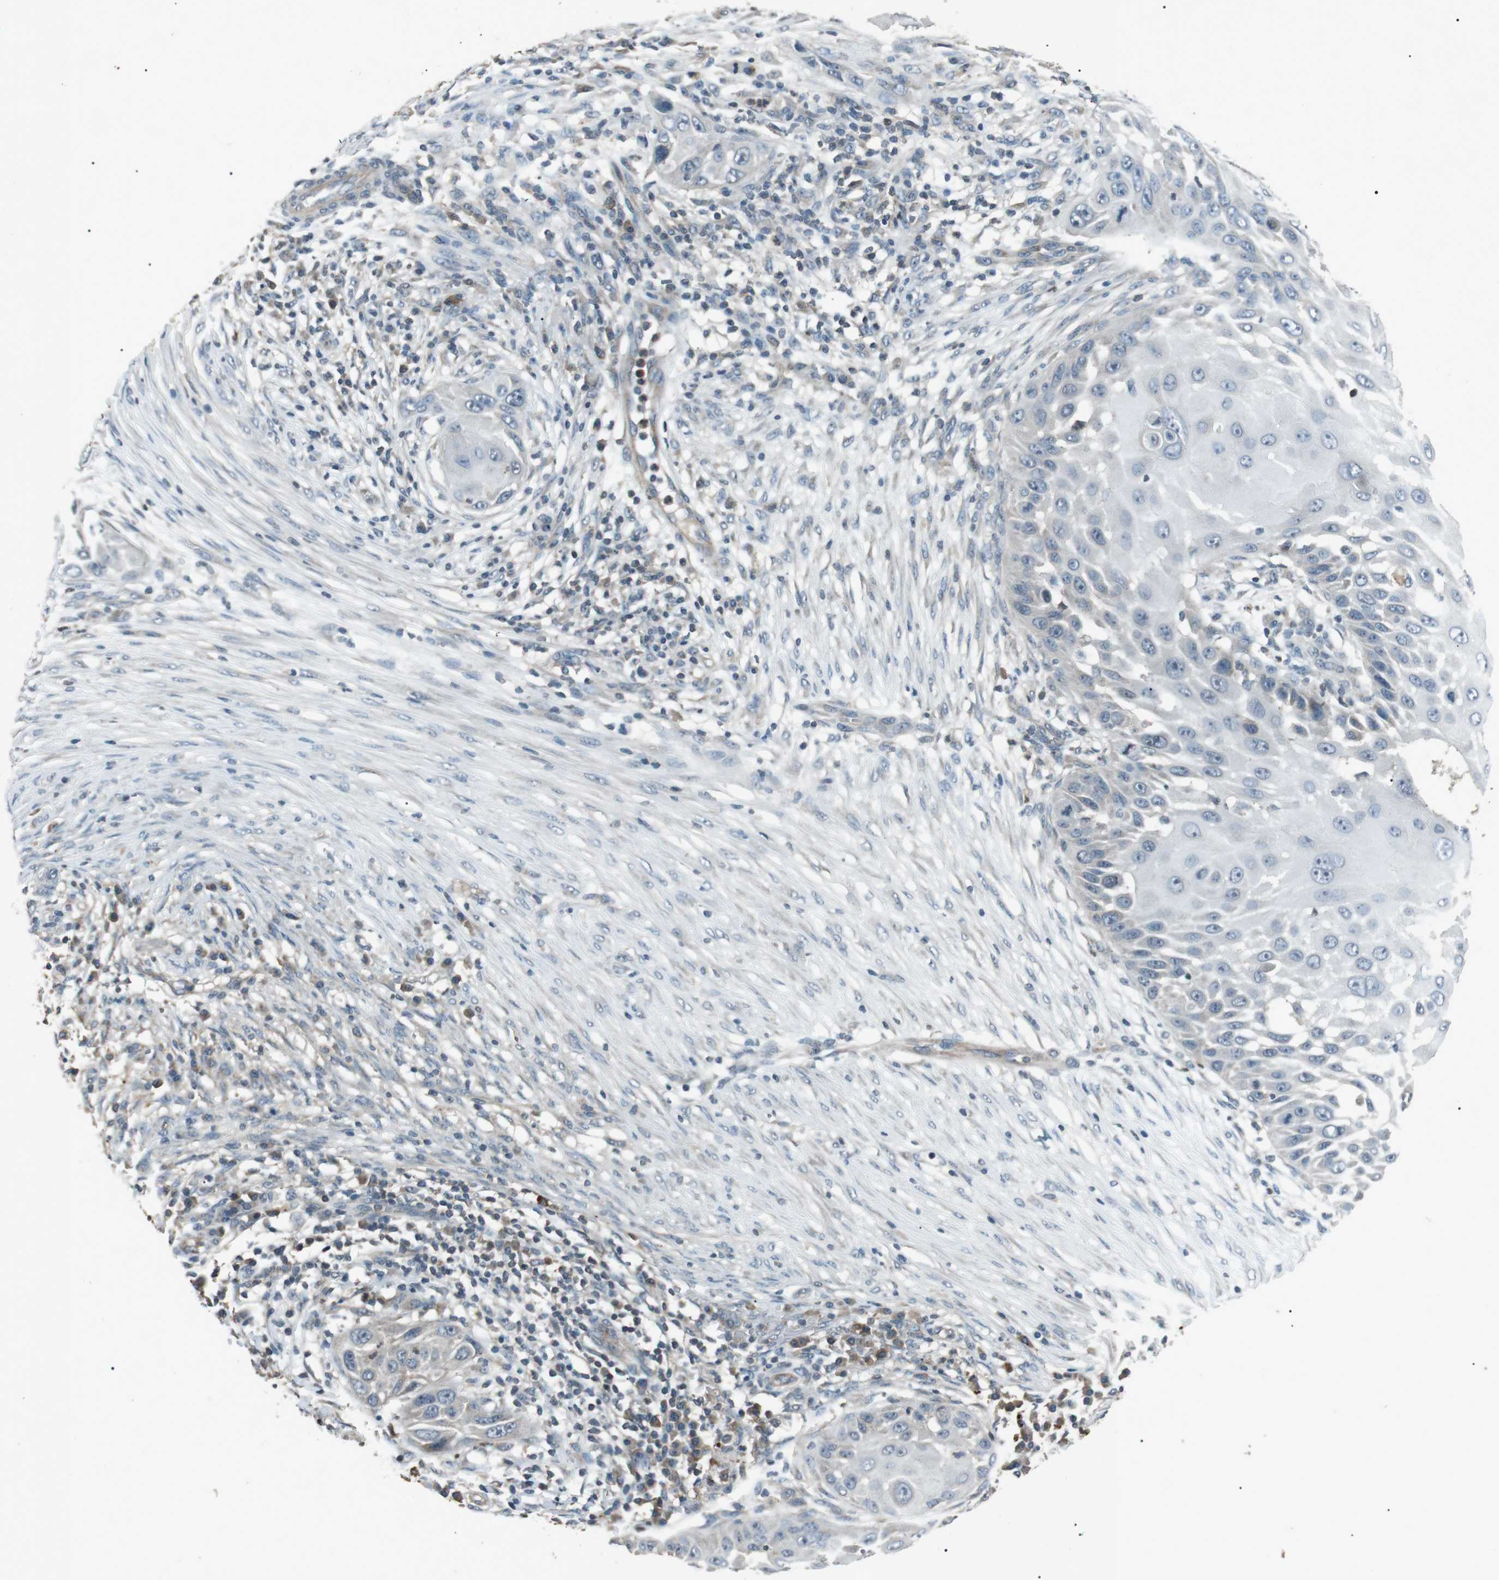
{"staining": {"intensity": "negative", "quantity": "none", "location": "none"}, "tissue": "skin cancer", "cell_type": "Tumor cells", "image_type": "cancer", "snomed": [{"axis": "morphology", "description": "Squamous cell carcinoma, NOS"}, {"axis": "topography", "description": "Skin"}], "caption": "The histopathology image displays no significant positivity in tumor cells of skin cancer.", "gene": "NEK7", "patient": {"sex": "female", "age": 44}}